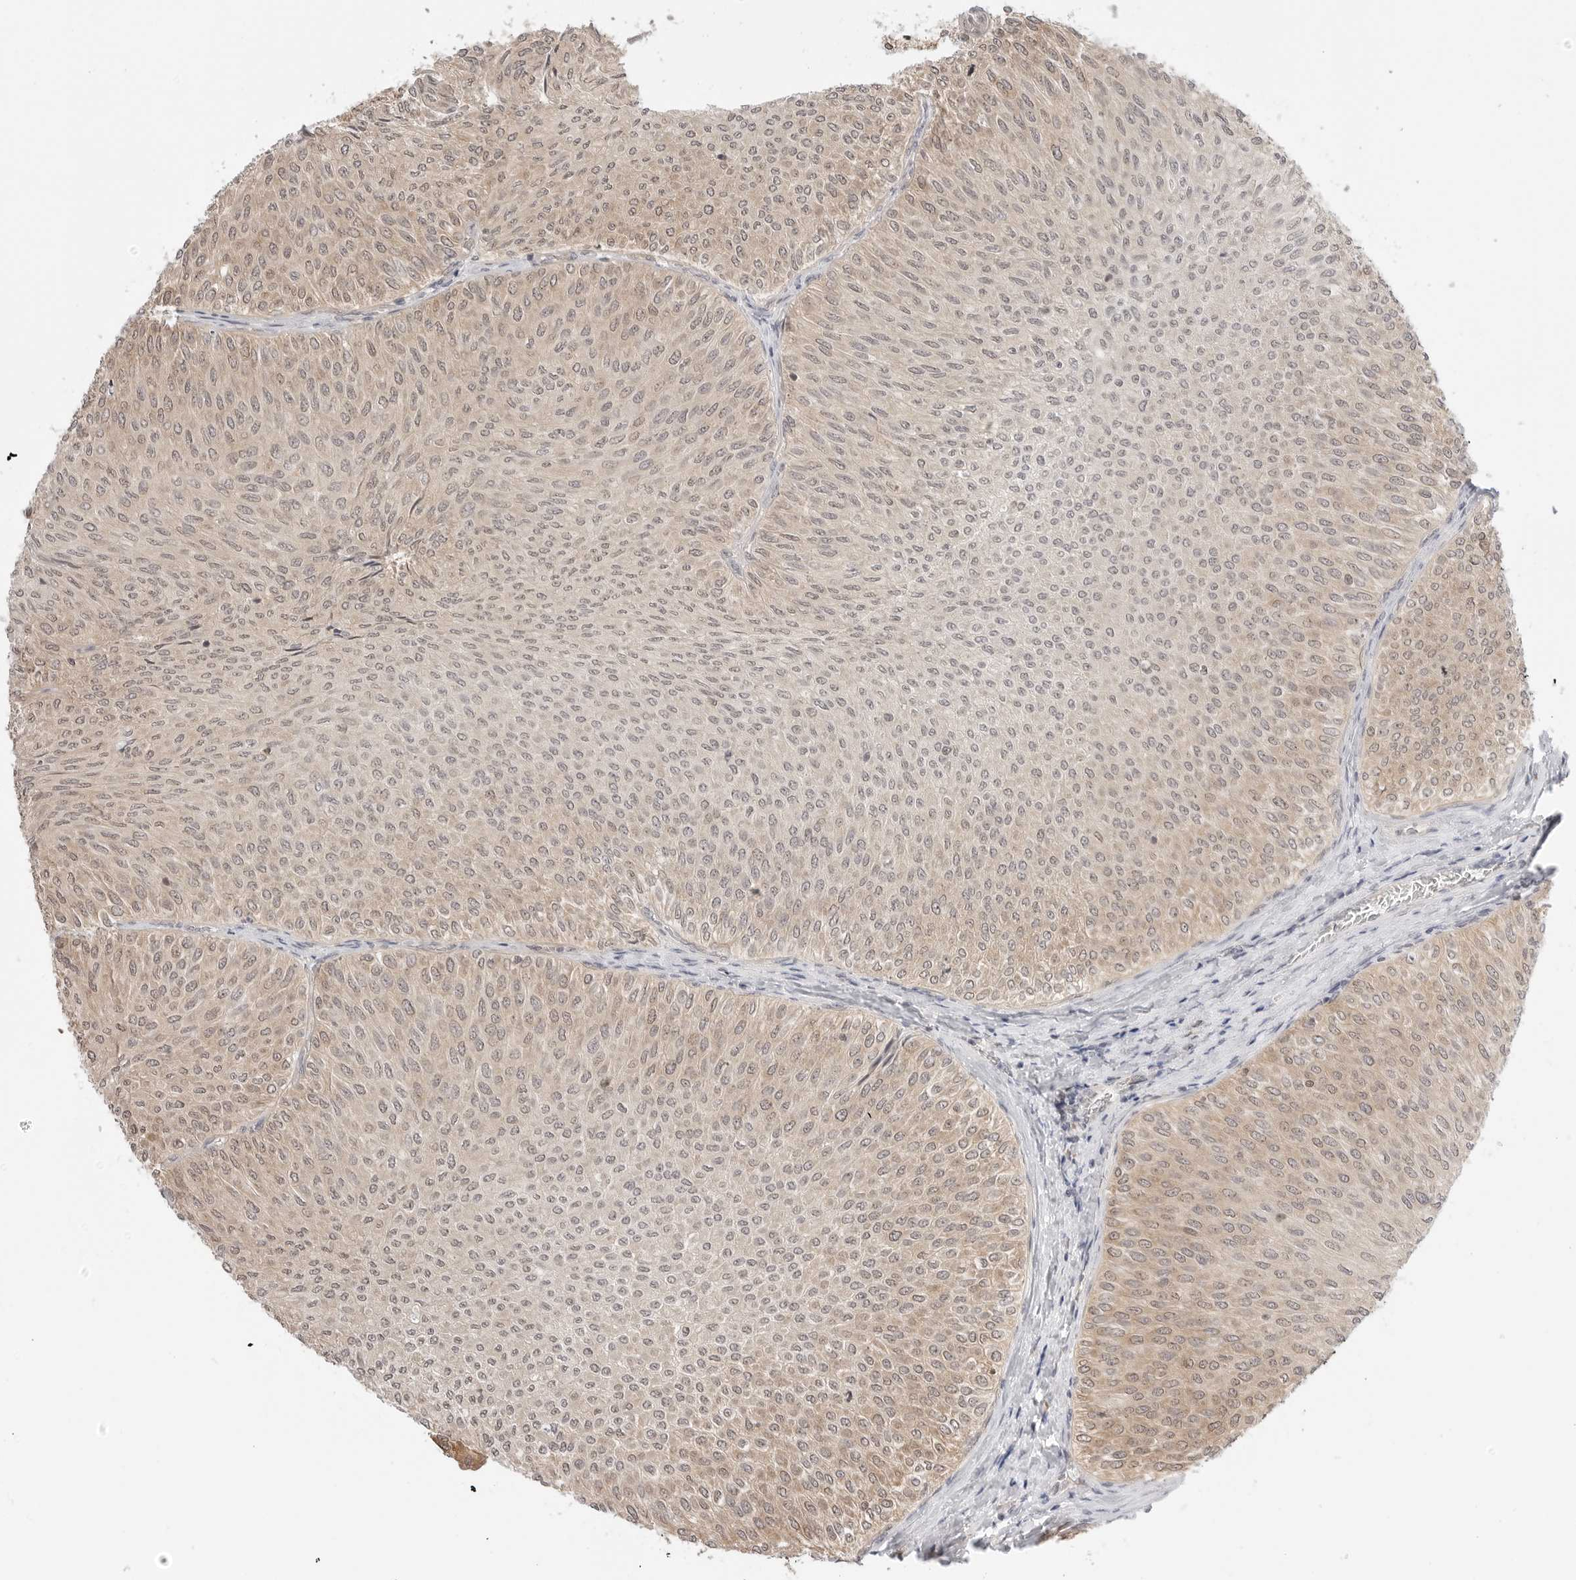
{"staining": {"intensity": "weak", "quantity": "<25%", "location": "cytoplasmic/membranous"}, "tissue": "urothelial cancer", "cell_type": "Tumor cells", "image_type": "cancer", "snomed": [{"axis": "morphology", "description": "Urothelial carcinoma, Low grade"}, {"axis": "topography", "description": "Urinary bladder"}], "caption": "Human urothelial cancer stained for a protein using immunohistochemistry (IHC) shows no positivity in tumor cells.", "gene": "NUDC", "patient": {"sex": "male", "age": 78}}